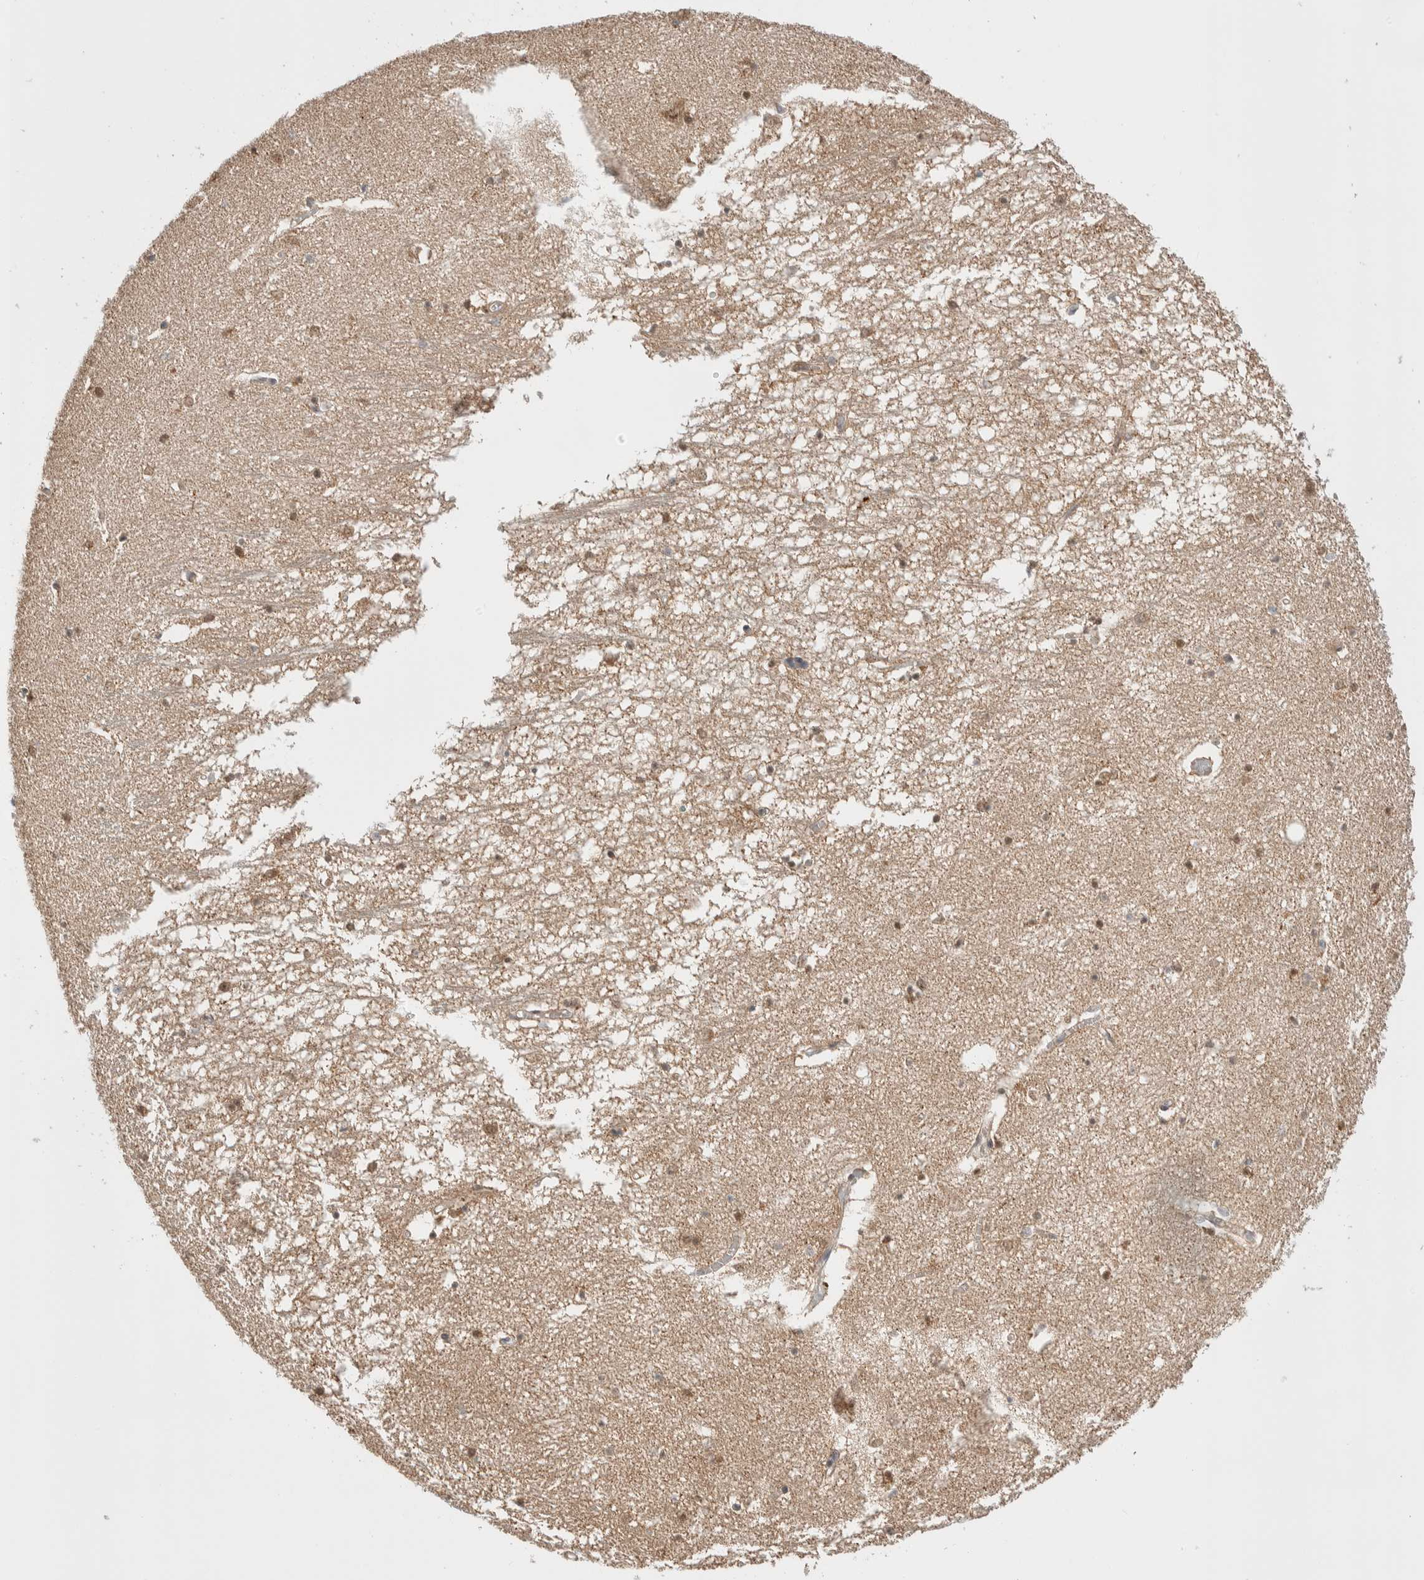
{"staining": {"intensity": "moderate", "quantity": "25%-75%", "location": "cytoplasmic/membranous,nuclear"}, "tissue": "hippocampus", "cell_type": "Glial cells", "image_type": "normal", "snomed": [{"axis": "morphology", "description": "Normal tissue, NOS"}, {"axis": "topography", "description": "Hippocampus"}], "caption": "IHC (DAB (3,3'-diaminobenzidine)) staining of normal hippocampus shows moderate cytoplasmic/membranous,nuclear protein staining in approximately 25%-75% of glial cells. IHC stains the protein in brown and the nuclei are stained blue.", "gene": "ZNF695", "patient": {"sex": "male", "age": 70}}